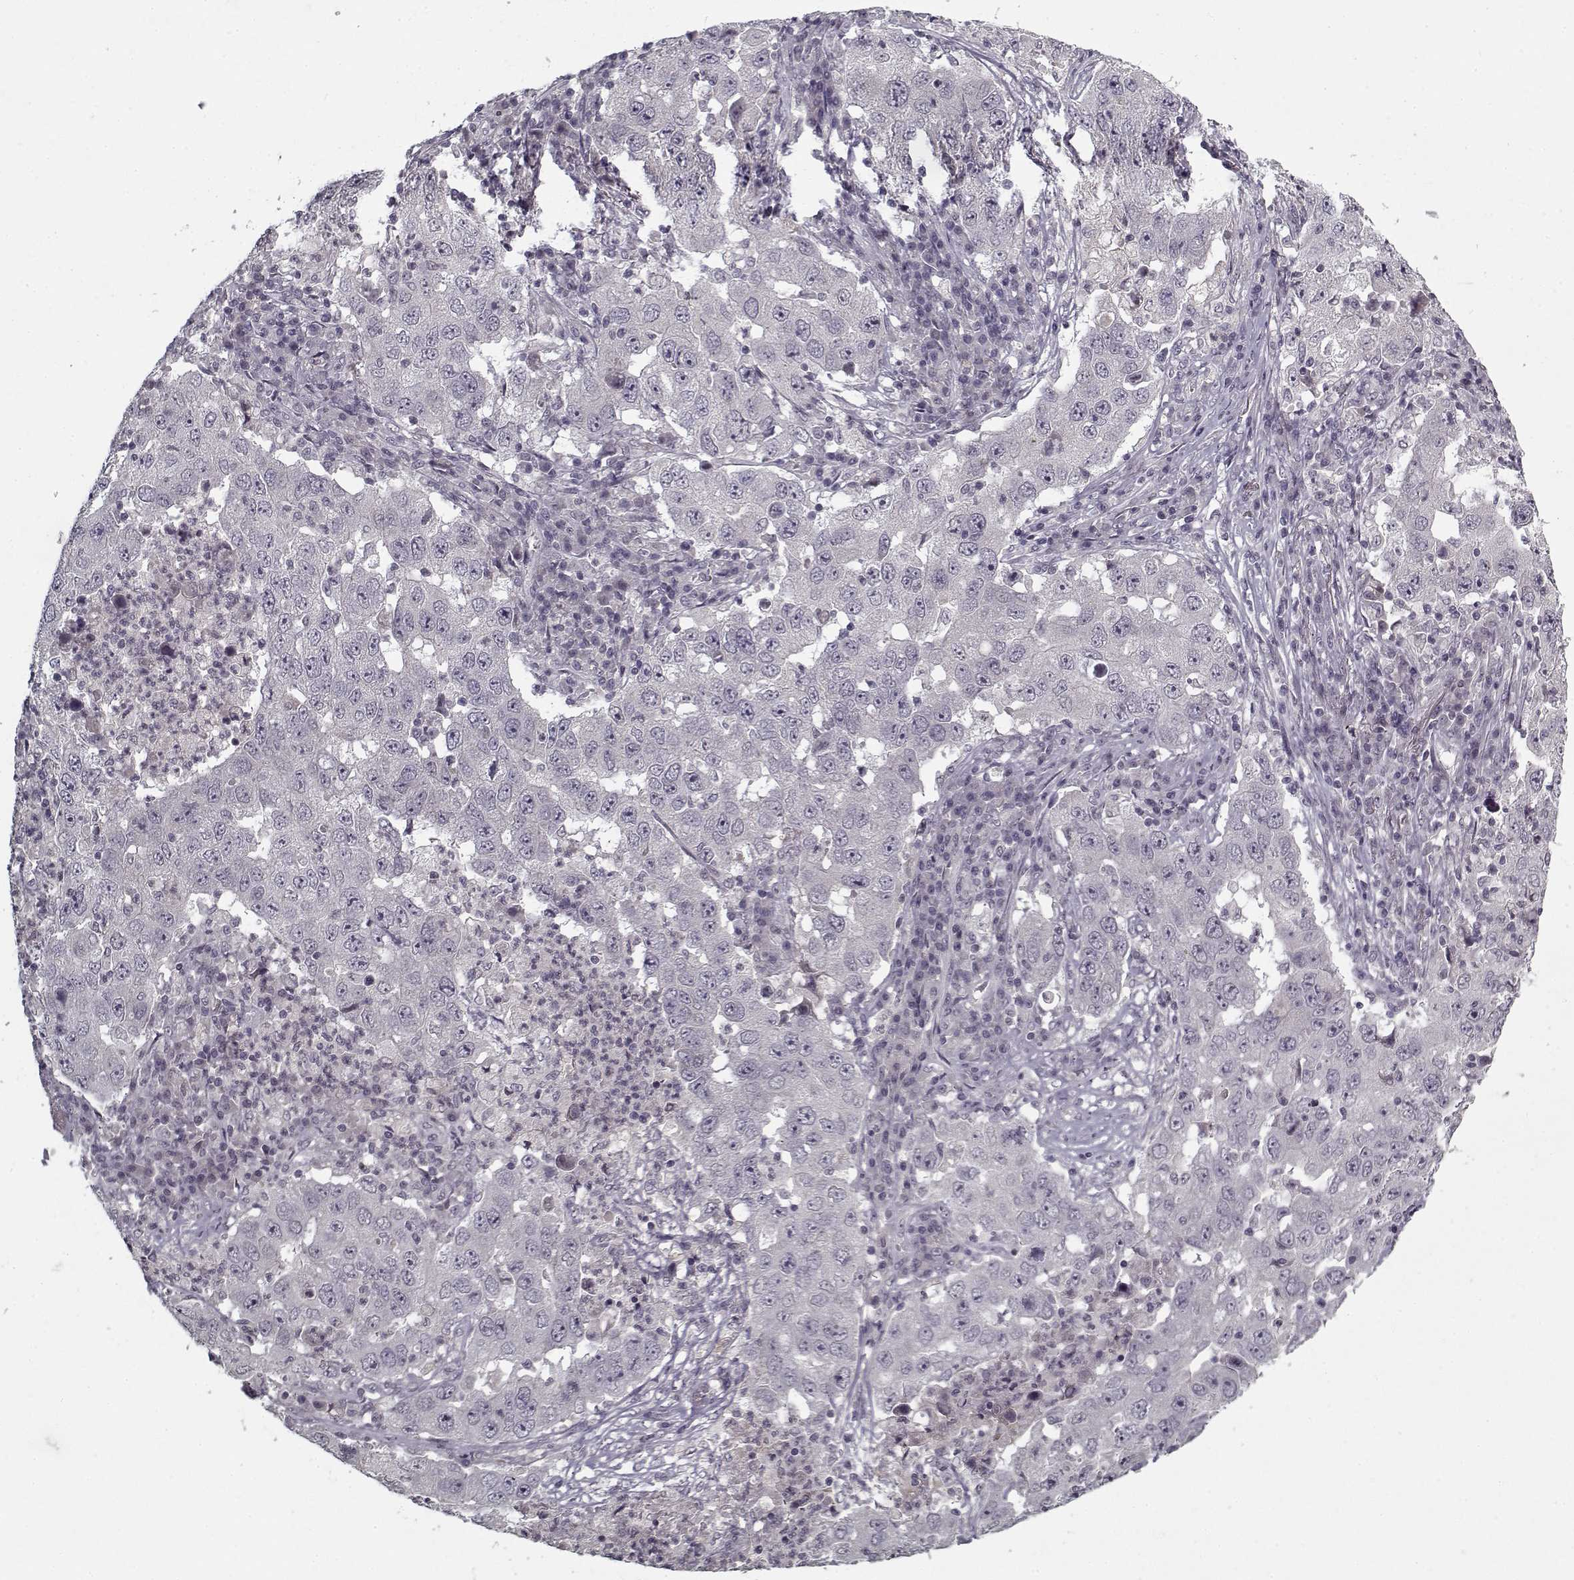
{"staining": {"intensity": "negative", "quantity": "none", "location": "none"}, "tissue": "lung cancer", "cell_type": "Tumor cells", "image_type": "cancer", "snomed": [{"axis": "morphology", "description": "Adenocarcinoma, NOS"}, {"axis": "topography", "description": "Lung"}], "caption": "Human lung cancer (adenocarcinoma) stained for a protein using immunohistochemistry reveals no expression in tumor cells.", "gene": "LAMA2", "patient": {"sex": "male", "age": 73}}